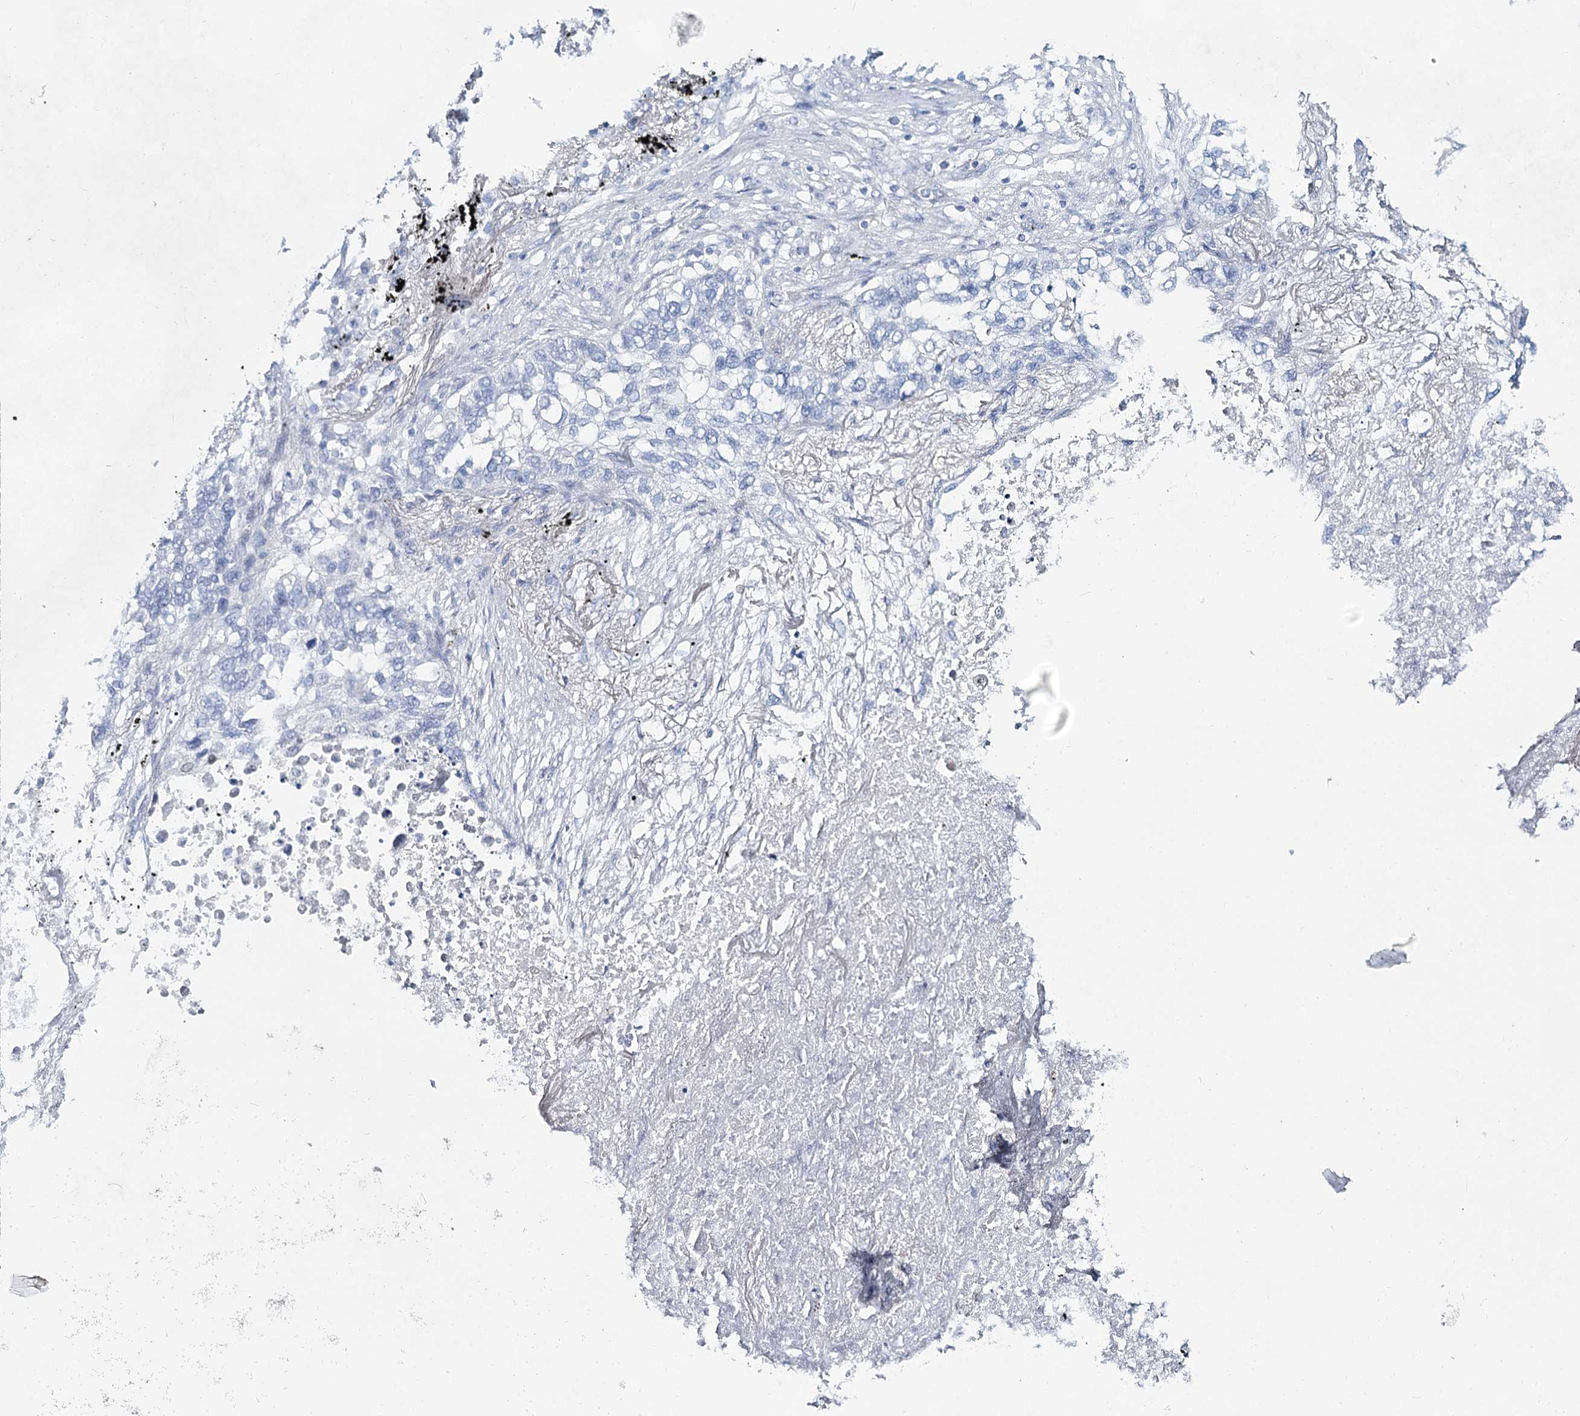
{"staining": {"intensity": "negative", "quantity": "none", "location": "none"}, "tissue": "lung cancer", "cell_type": "Tumor cells", "image_type": "cancer", "snomed": [{"axis": "morphology", "description": "Squamous cell carcinoma, NOS"}, {"axis": "topography", "description": "Lung"}], "caption": "Tumor cells show no significant expression in lung cancer (squamous cell carcinoma).", "gene": "SLC17A2", "patient": {"sex": "female", "age": 63}}